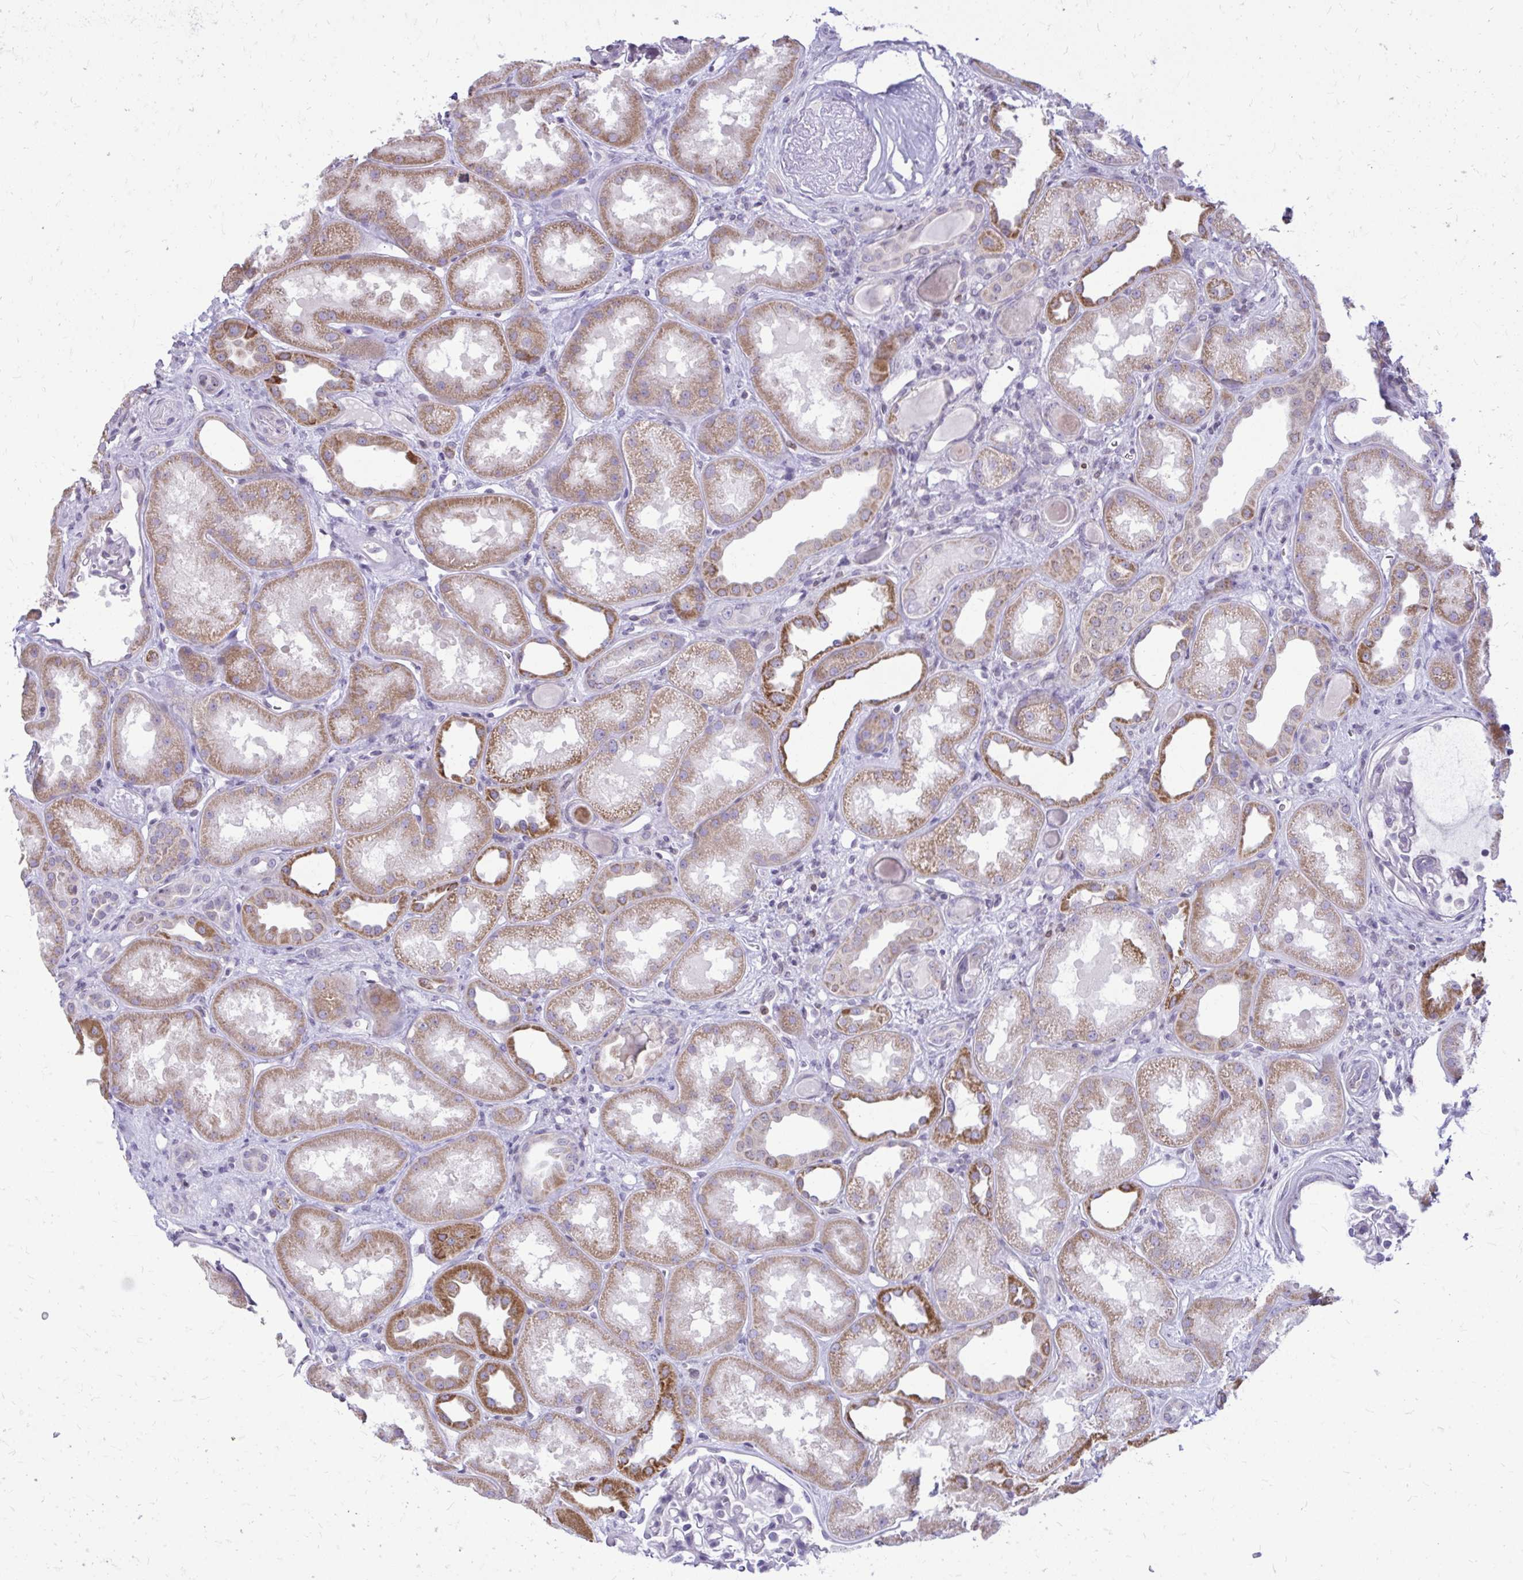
{"staining": {"intensity": "negative", "quantity": "none", "location": "none"}, "tissue": "kidney", "cell_type": "Cells in glomeruli", "image_type": "normal", "snomed": [{"axis": "morphology", "description": "Normal tissue, NOS"}, {"axis": "topography", "description": "Kidney"}], "caption": "An image of human kidney is negative for staining in cells in glomeruli. (DAB (3,3'-diaminobenzidine) IHC, high magnification).", "gene": "RPS6KA2", "patient": {"sex": "male", "age": 61}}